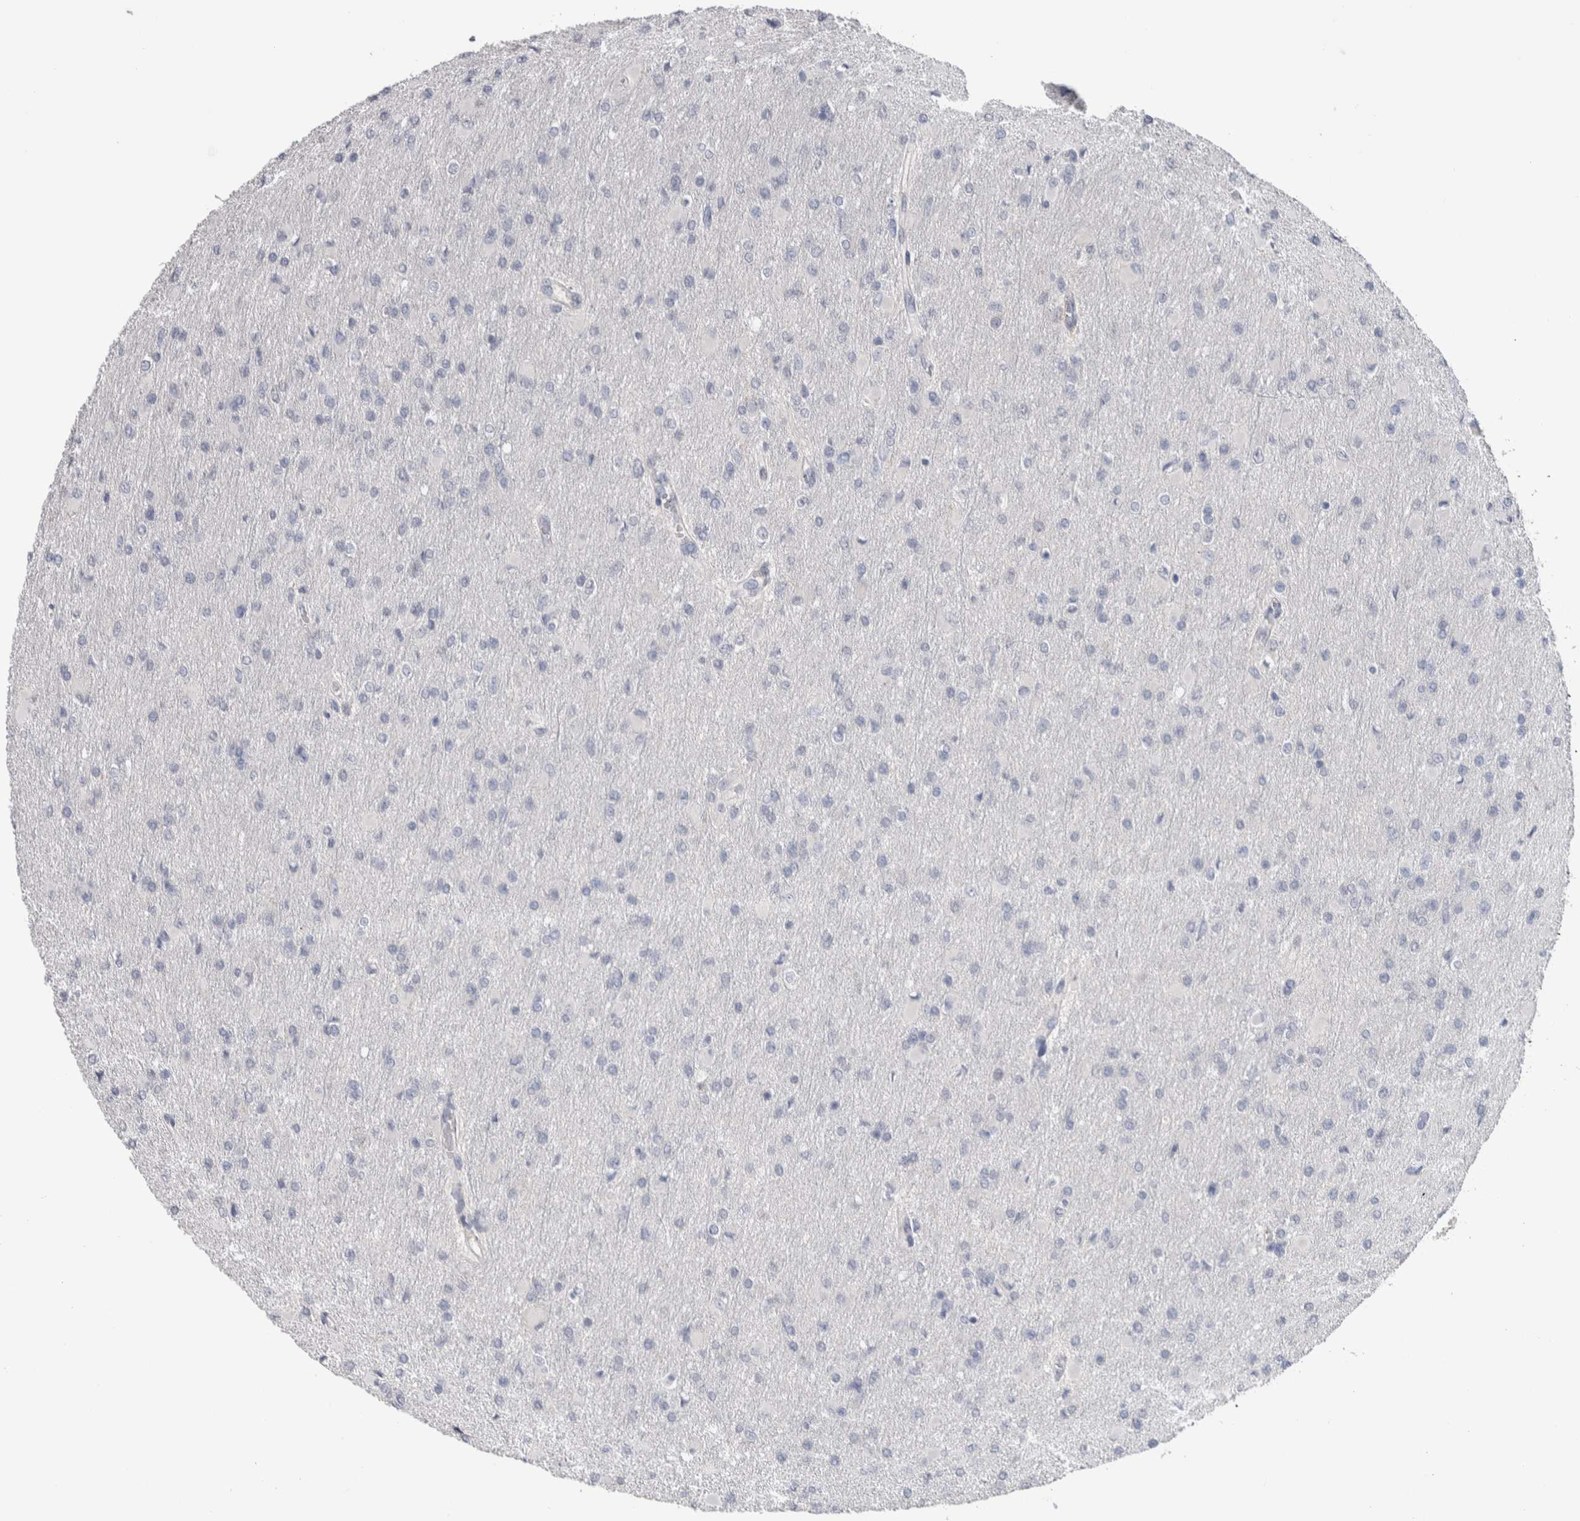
{"staining": {"intensity": "negative", "quantity": "none", "location": "none"}, "tissue": "glioma", "cell_type": "Tumor cells", "image_type": "cancer", "snomed": [{"axis": "morphology", "description": "Glioma, malignant, High grade"}, {"axis": "topography", "description": "Cerebral cortex"}], "caption": "Immunohistochemistry (IHC) of glioma demonstrates no positivity in tumor cells.", "gene": "TMEM102", "patient": {"sex": "female", "age": 36}}